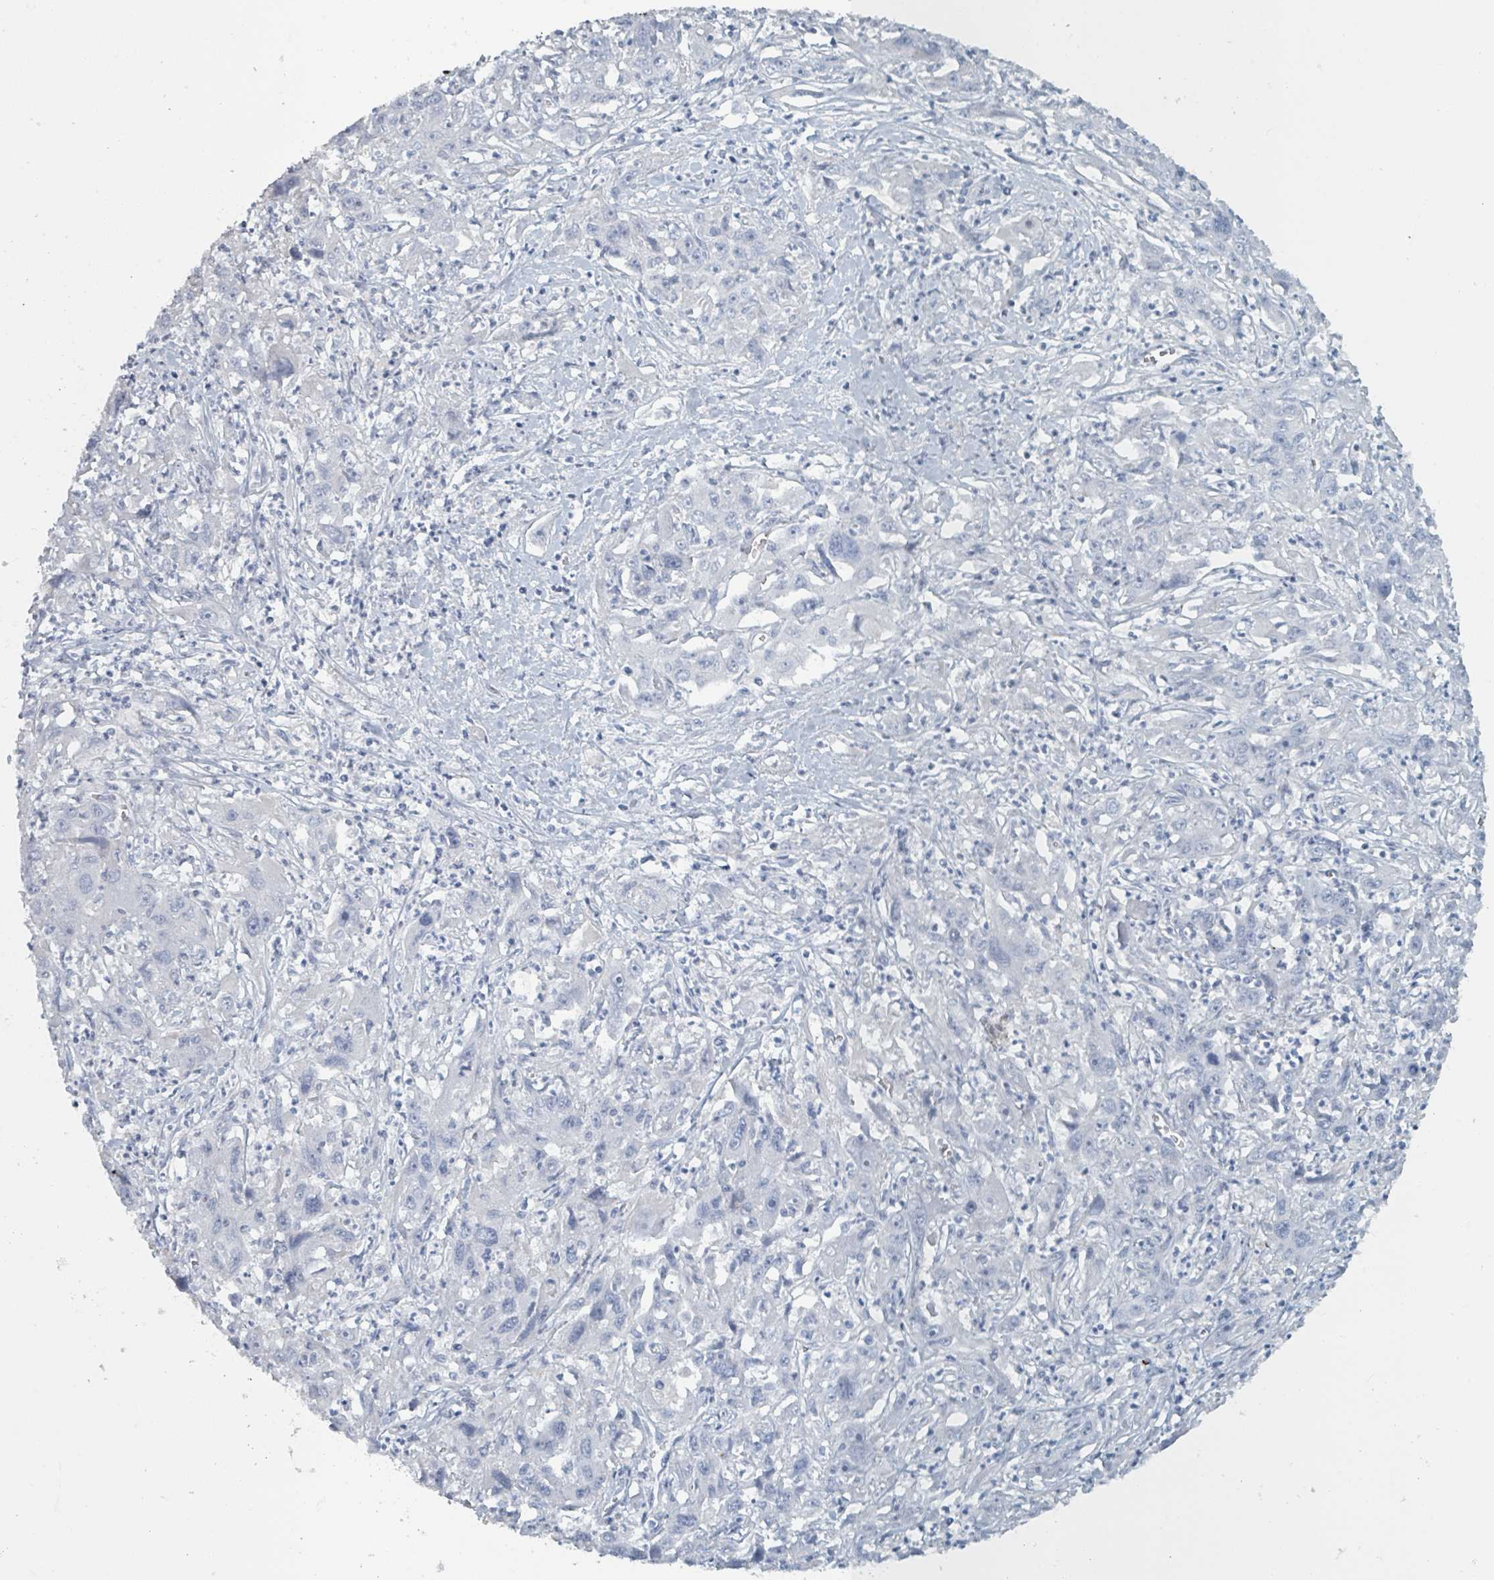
{"staining": {"intensity": "negative", "quantity": "none", "location": "none"}, "tissue": "liver cancer", "cell_type": "Tumor cells", "image_type": "cancer", "snomed": [{"axis": "morphology", "description": "Carcinoma, Hepatocellular, NOS"}, {"axis": "topography", "description": "Liver"}], "caption": "An immunohistochemistry (IHC) histopathology image of hepatocellular carcinoma (liver) is shown. There is no staining in tumor cells of hepatocellular carcinoma (liver).", "gene": "HEATR5A", "patient": {"sex": "male", "age": 63}}